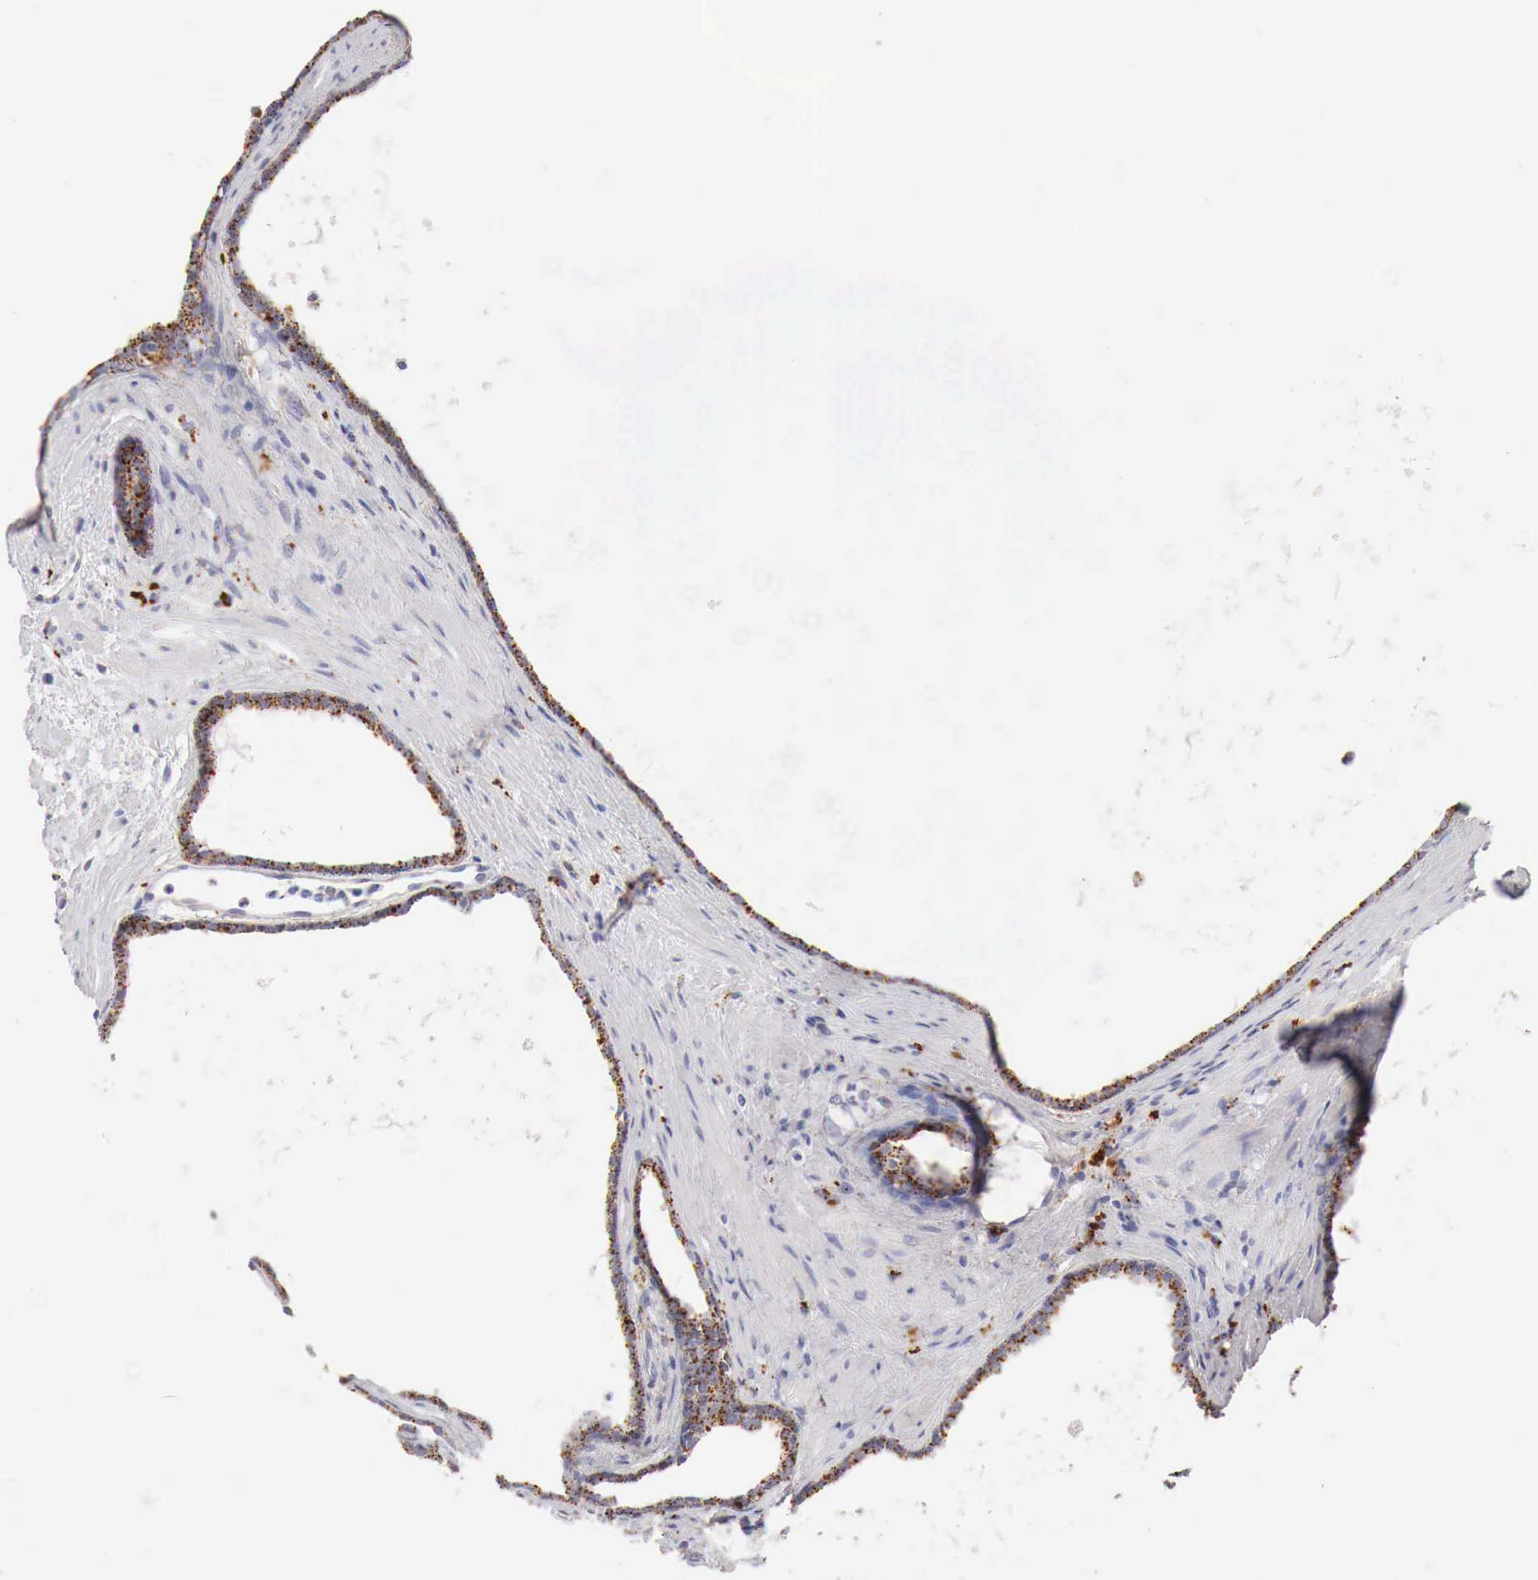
{"staining": {"intensity": "strong", "quantity": ">75%", "location": "cytoplasmic/membranous"}, "tissue": "prostate cancer", "cell_type": "Tumor cells", "image_type": "cancer", "snomed": [{"axis": "morphology", "description": "Adenocarcinoma, High grade"}, {"axis": "topography", "description": "Prostate"}], "caption": "A brown stain highlights strong cytoplasmic/membranous positivity of a protein in human adenocarcinoma (high-grade) (prostate) tumor cells.", "gene": "GLA", "patient": {"sex": "male", "age": 64}}